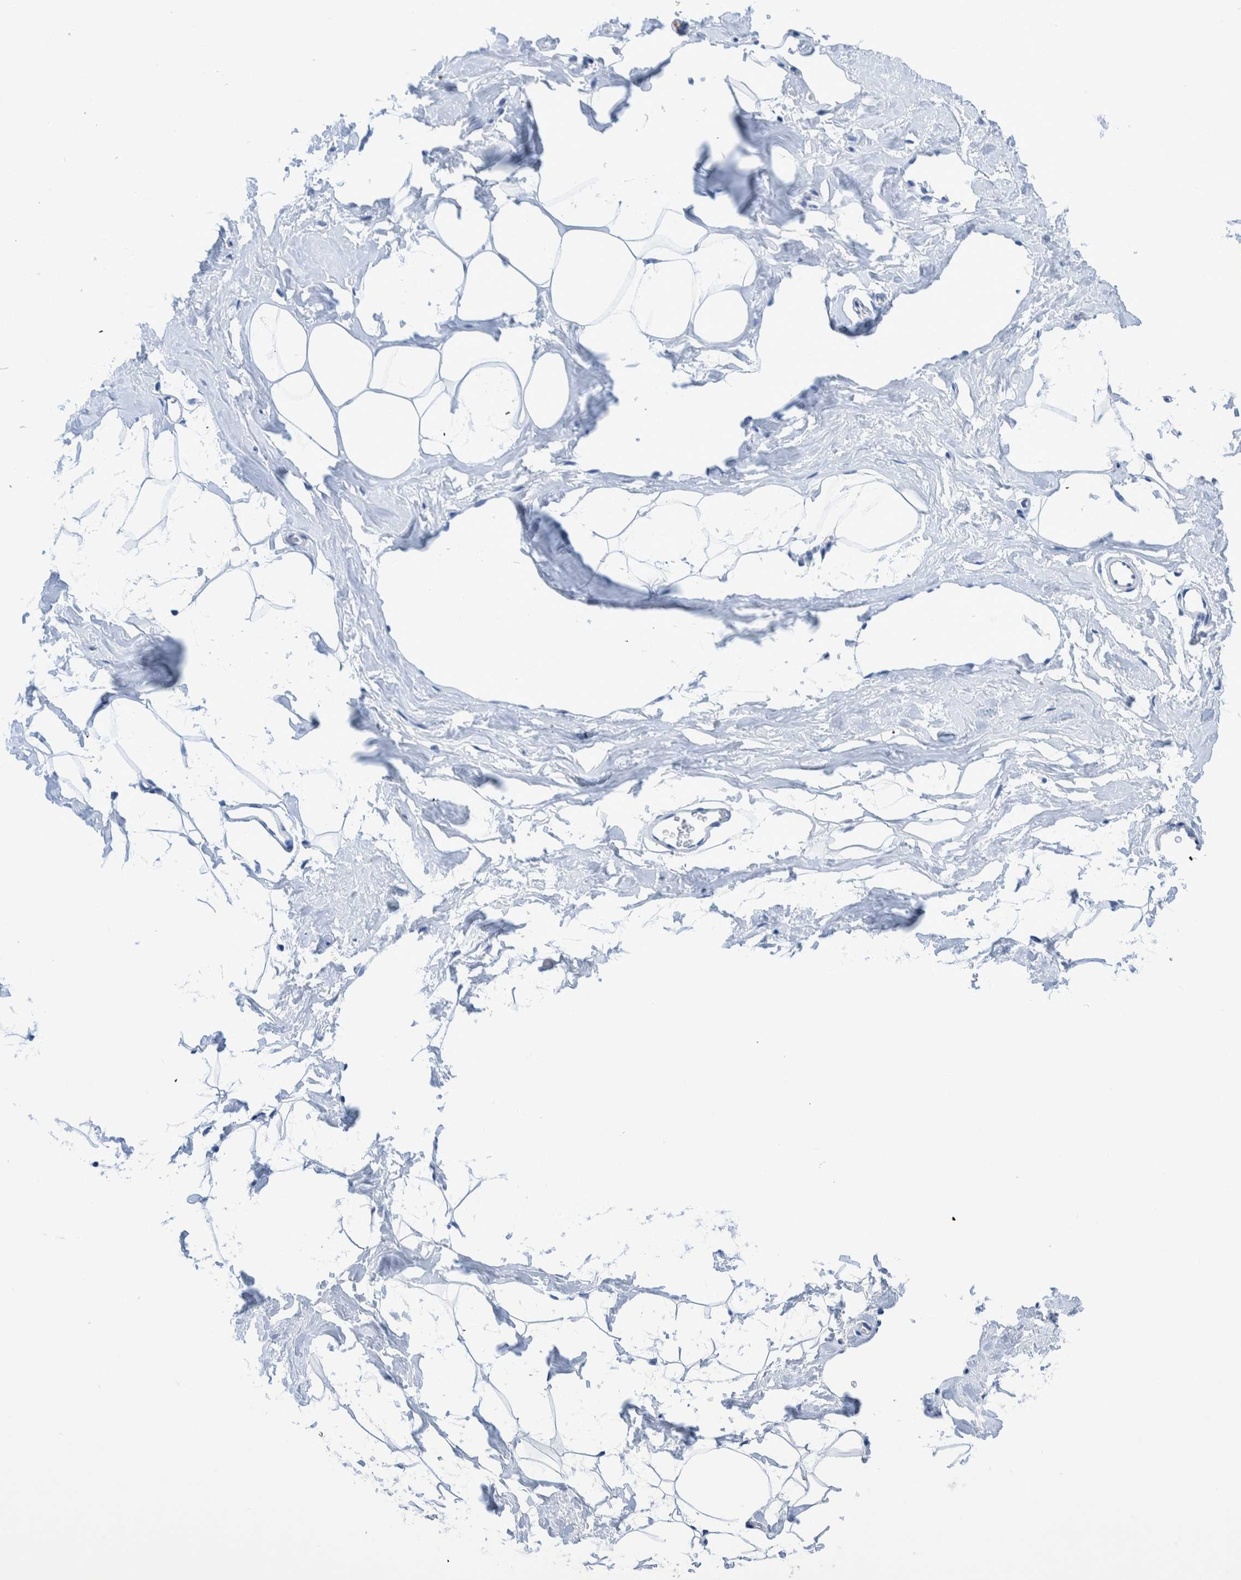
{"staining": {"intensity": "negative", "quantity": "none", "location": "none"}, "tissue": "adipose tissue", "cell_type": "Adipocytes", "image_type": "normal", "snomed": [{"axis": "morphology", "description": "Normal tissue, NOS"}, {"axis": "morphology", "description": "Fibrosis, NOS"}, {"axis": "topography", "description": "Breast"}, {"axis": "topography", "description": "Adipose tissue"}], "caption": "DAB immunohistochemical staining of normal human adipose tissue demonstrates no significant positivity in adipocytes. (DAB IHC with hematoxylin counter stain).", "gene": "KRT14", "patient": {"sex": "female", "age": 39}}